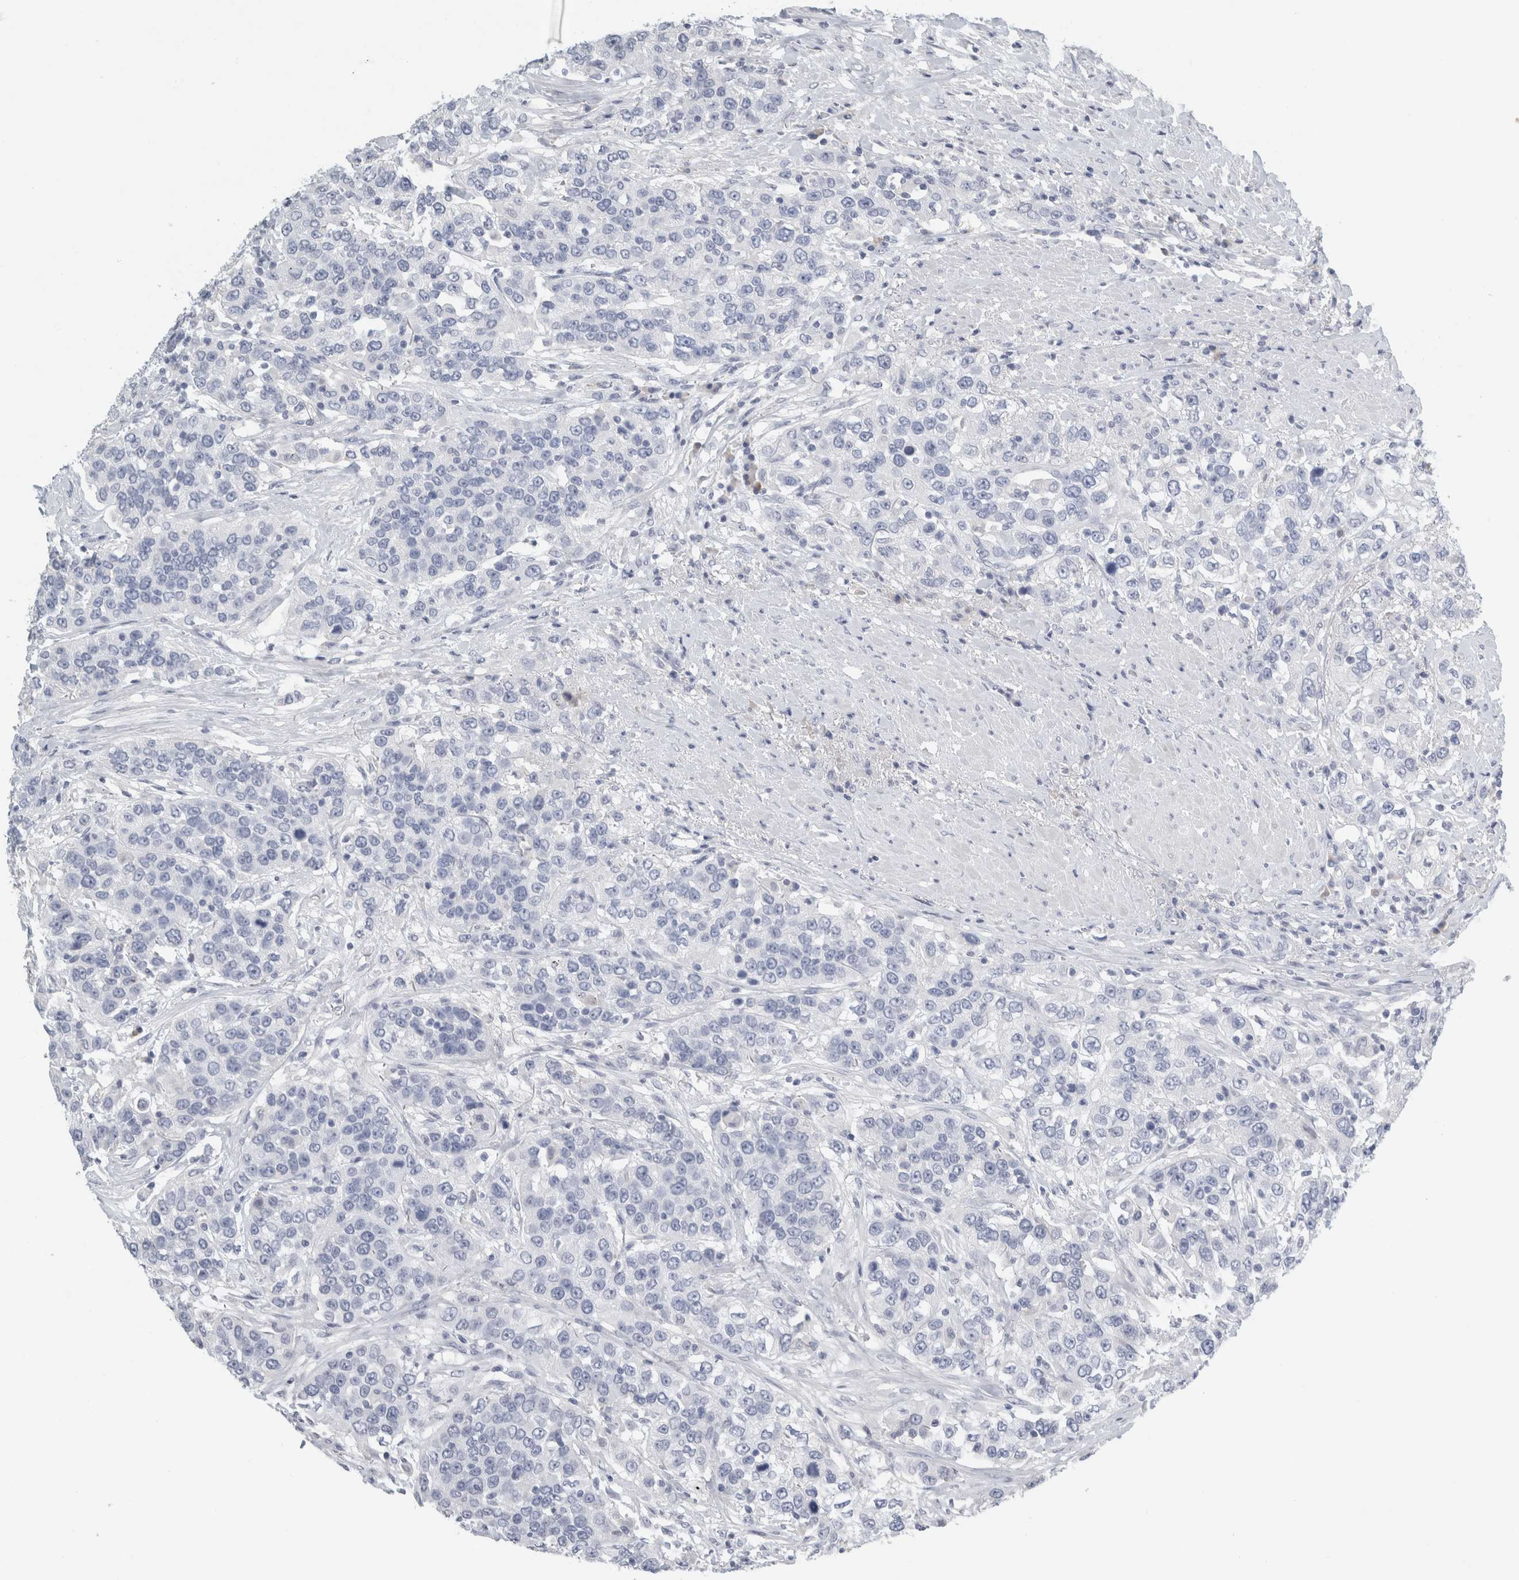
{"staining": {"intensity": "negative", "quantity": "none", "location": "none"}, "tissue": "urothelial cancer", "cell_type": "Tumor cells", "image_type": "cancer", "snomed": [{"axis": "morphology", "description": "Urothelial carcinoma, High grade"}, {"axis": "topography", "description": "Urinary bladder"}], "caption": "DAB immunohistochemical staining of high-grade urothelial carcinoma demonstrates no significant expression in tumor cells. (Brightfield microscopy of DAB (3,3'-diaminobenzidine) immunohistochemistry at high magnification).", "gene": "TSPAN8", "patient": {"sex": "female", "age": 80}}